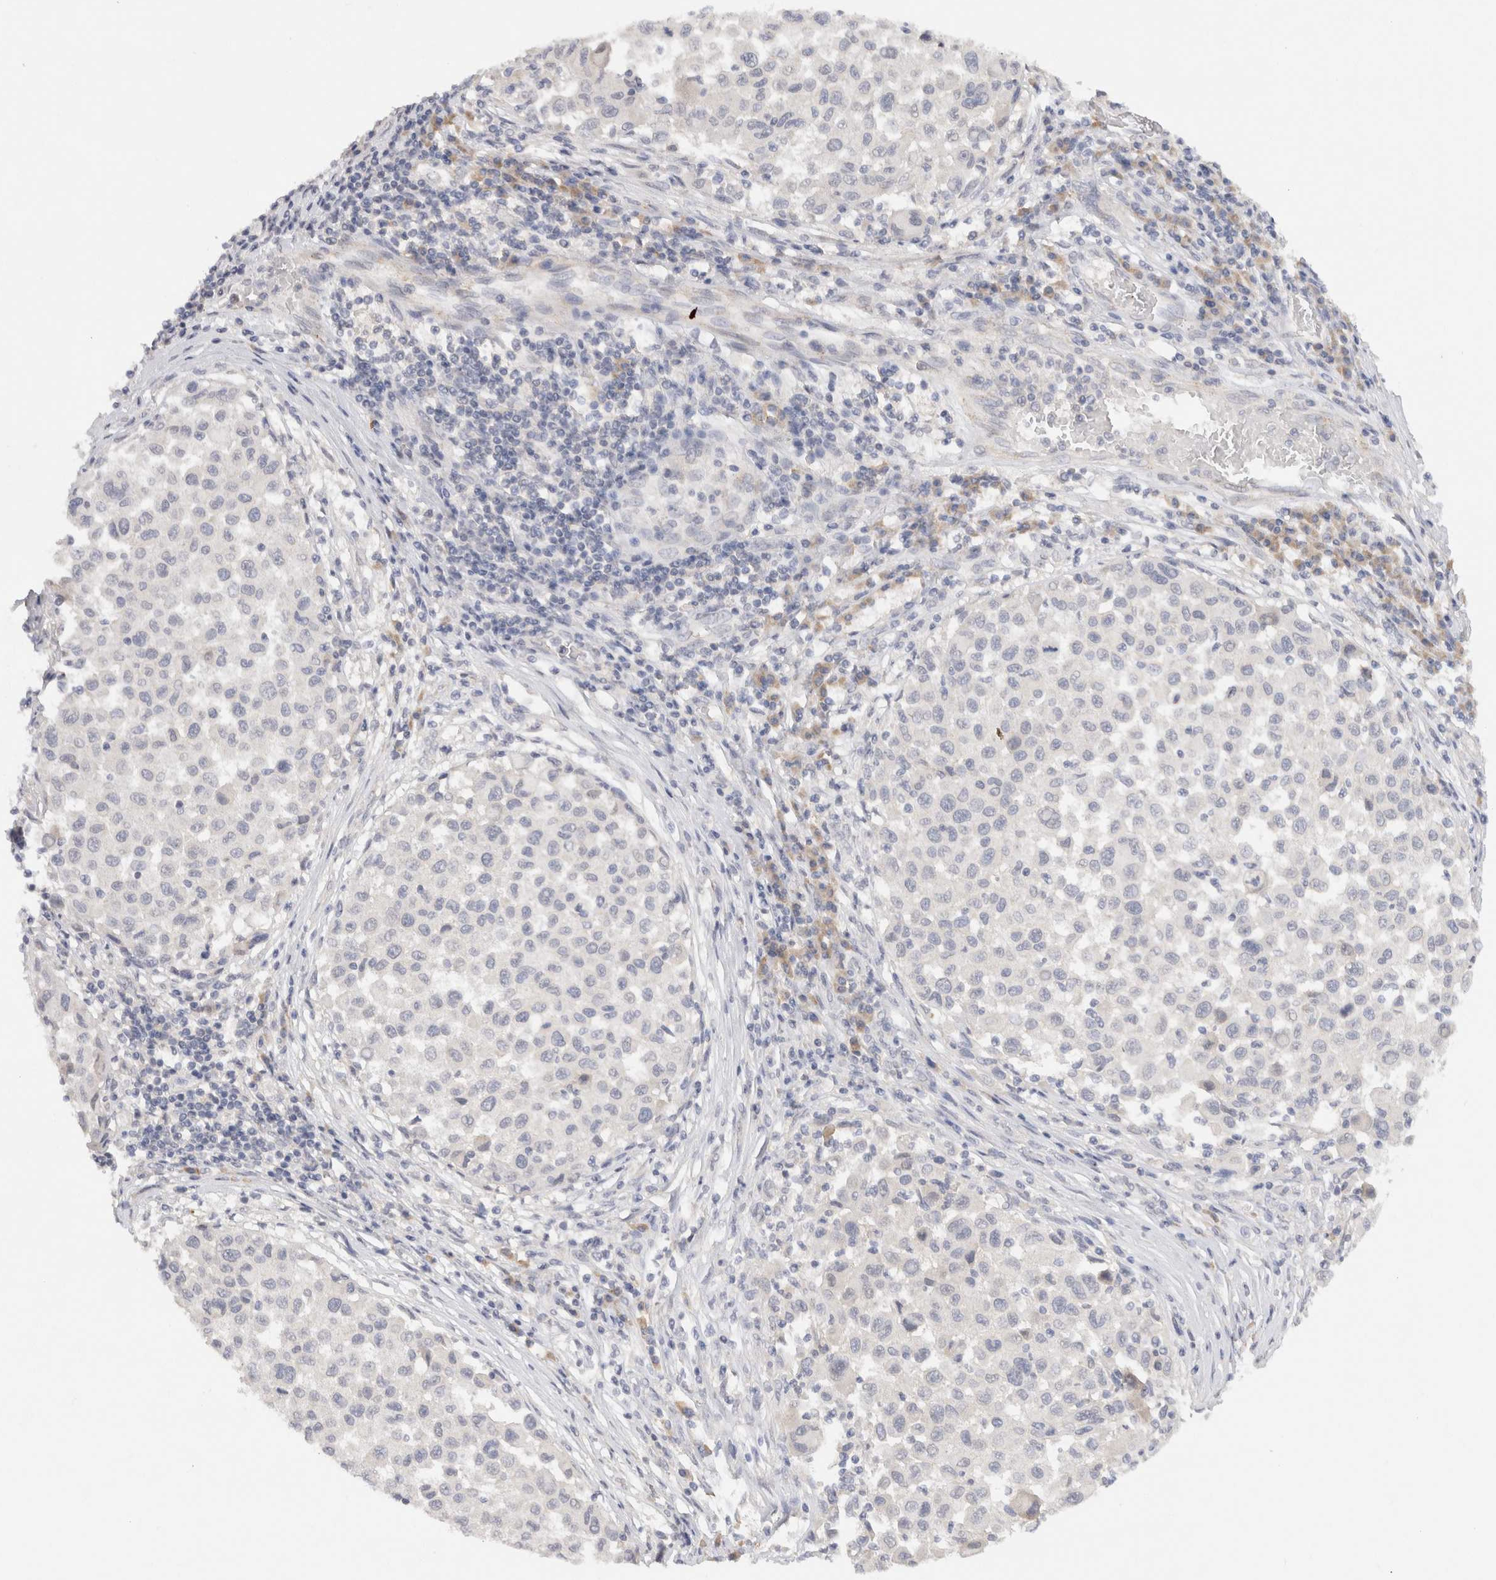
{"staining": {"intensity": "negative", "quantity": "none", "location": "none"}, "tissue": "melanoma", "cell_type": "Tumor cells", "image_type": "cancer", "snomed": [{"axis": "morphology", "description": "Malignant melanoma, Metastatic site"}, {"axis": "topography", "description": "Lymph node"}], "caption": "High power microscopy image of an immunohistochemistry (IHC) image of melanoma, revealing no significant expression in tumor cells.", "gene": "CHRM4", "patient": {"sex": "male", "age": 61}}